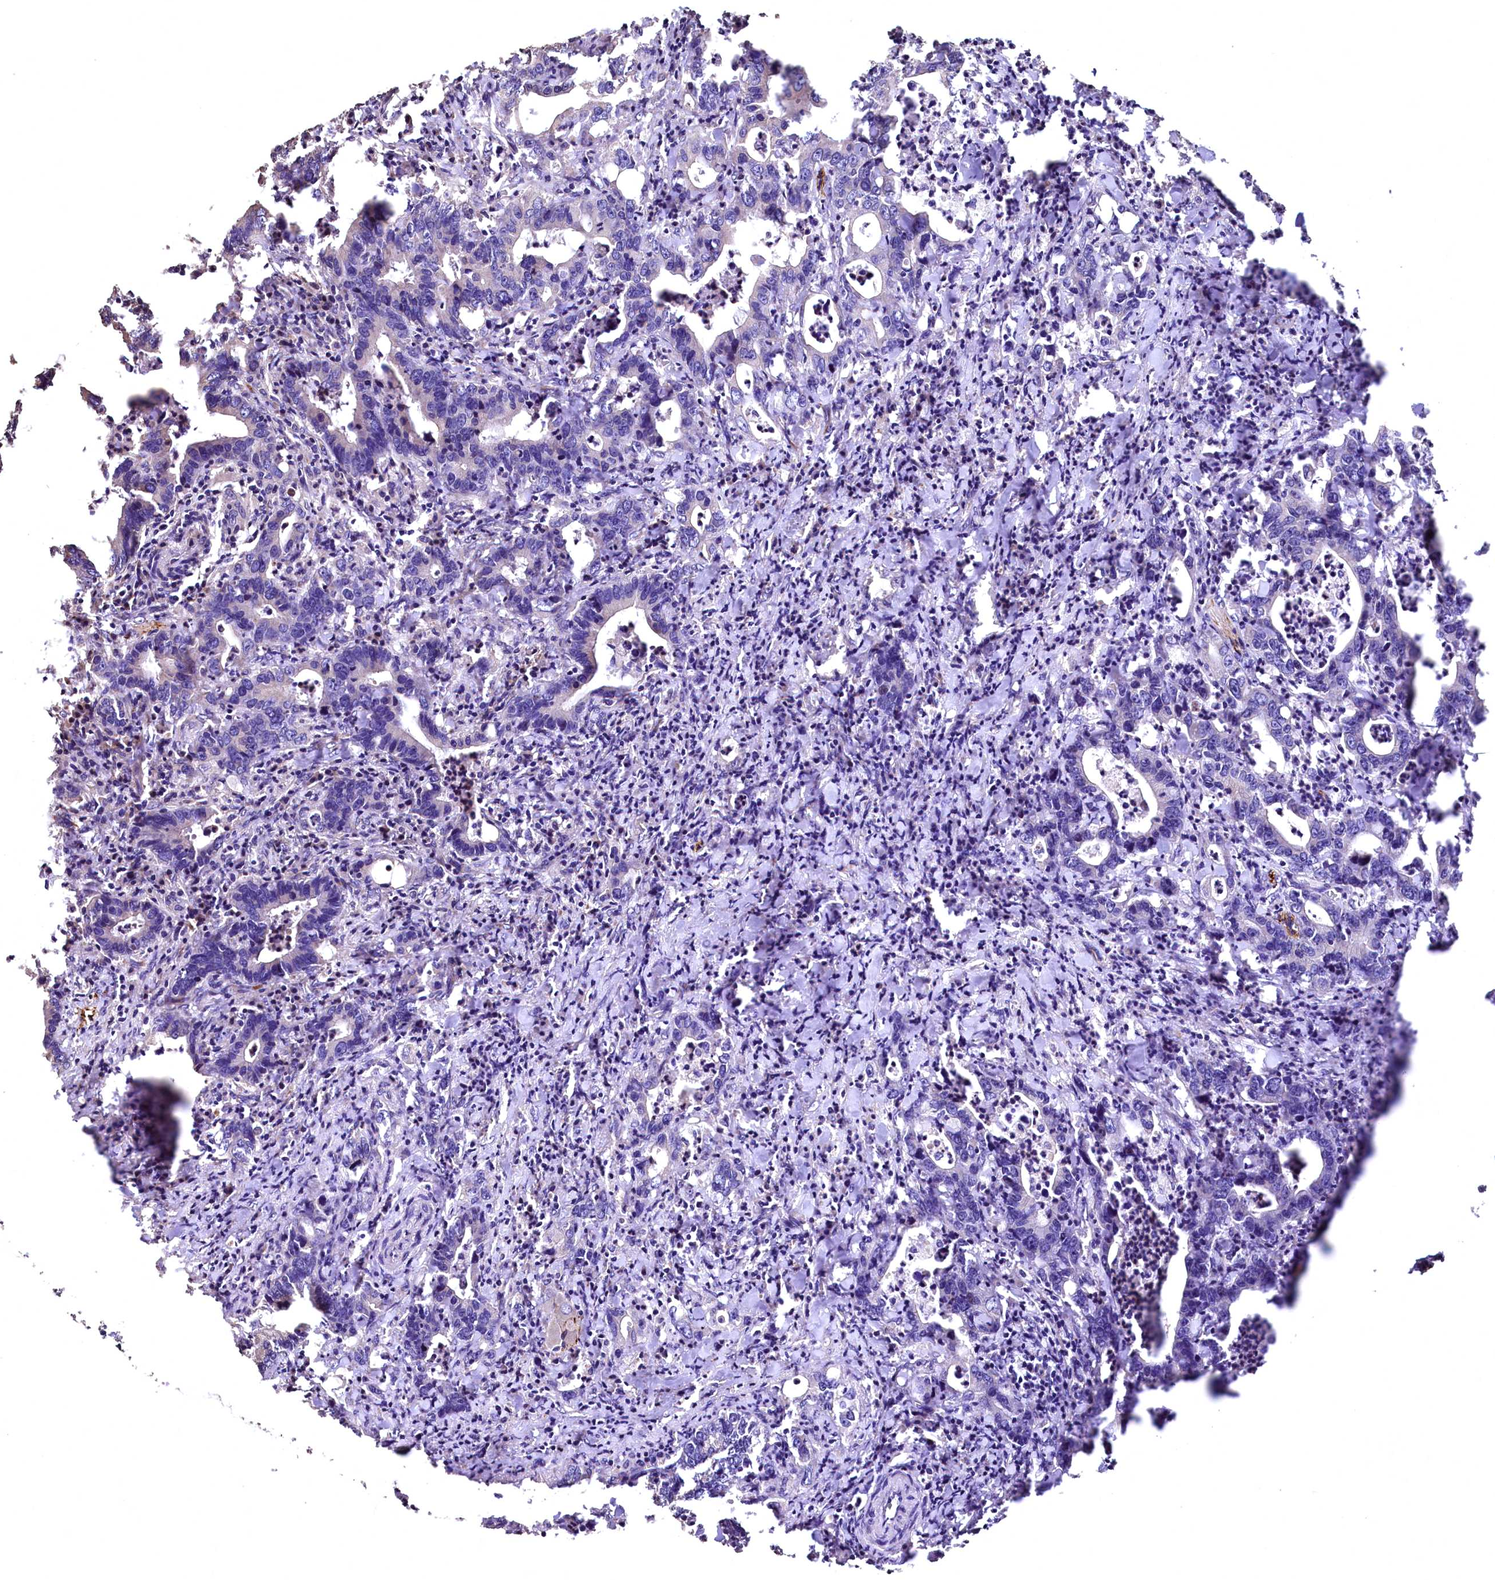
{"staining": {"intensity": "negative", "quantity": "none", "location": "none"}, "tissue": "colorectal cancer", "cell_type": "Tumor cells", "image_type": "cancer", "snomed": [{"axis": "morphology", "description": "Adenocarcinoma, NOS"}, {"axis": "topography", "description": "Colon"}], "caption": "This histopathology image is of colorectal adenocarcinoma stained with immunohistochemistry (IHC) to label a protein in brown with the nuclei are counter-stained blue. There is no staining in tumor cells.", "gene": "RASSF1", "patient": {"sex": "female", "age": 75}}